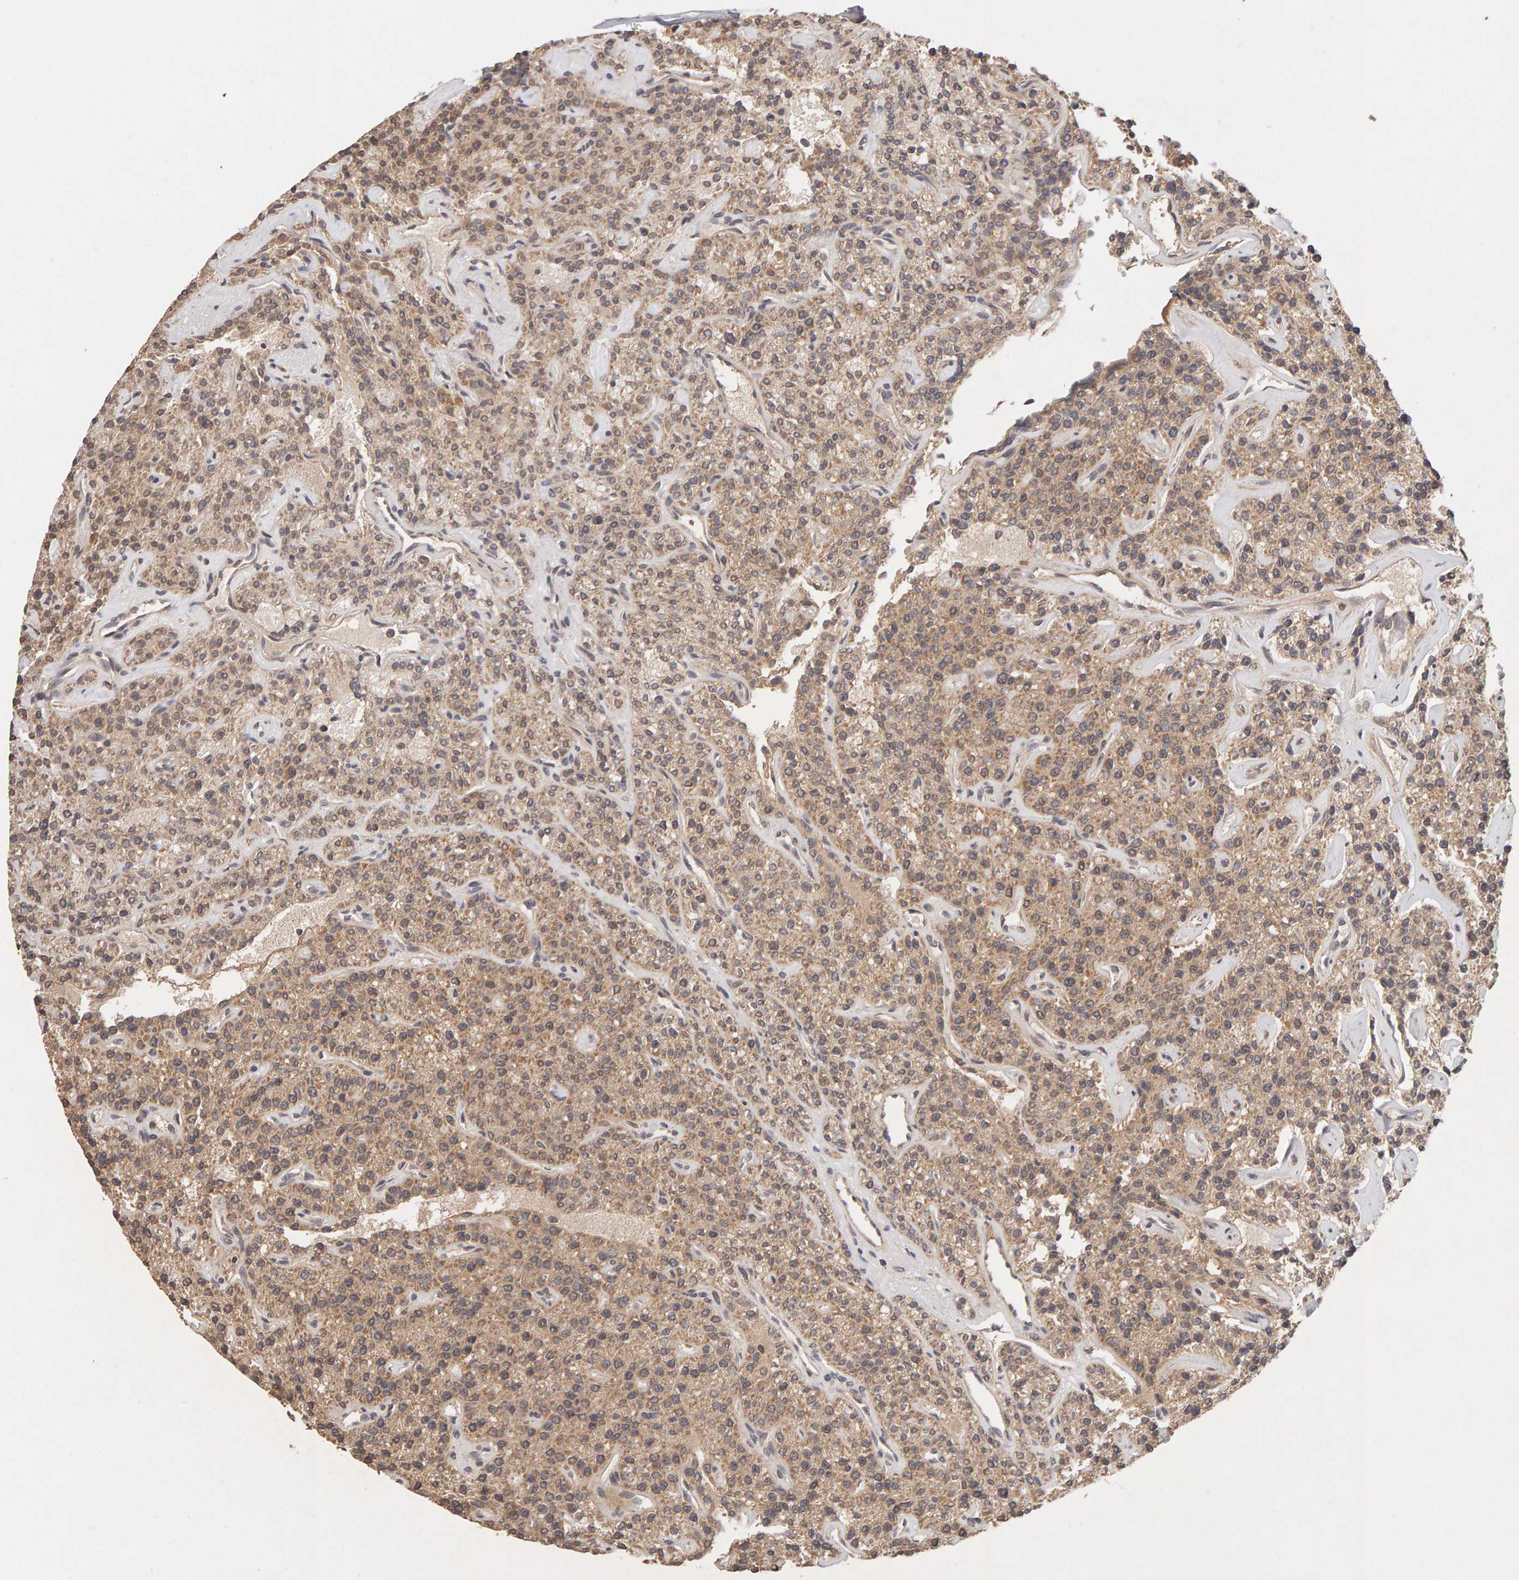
{"staining": {"intensity": "moderate", "quantity": ">75%", "location": "cytoplasmic/membranous"}, "tissue": "parathyroid gland", "cell_type": "Glandular cells", "image_type": "normal", "snomed": [{"axis": "morphology", "description": "Normal tissue, NOS"}, {"axis": "topography", "description": "Parathyroid gland"}], "caption": "Immunohistochemical staining of unremarkable human parathyroid gland shows medium levels of moderate cytoplasmic/membranous expression in approximately >75% of glandular cells. (Stains: DAB (3,3'-diaminobenzidine) in brown, nuclei in blue, Microscopy: brightfield microscopy at high magnification).", "gene": "DNAJC7", "patient": {"sex": "male", "age": 46}}